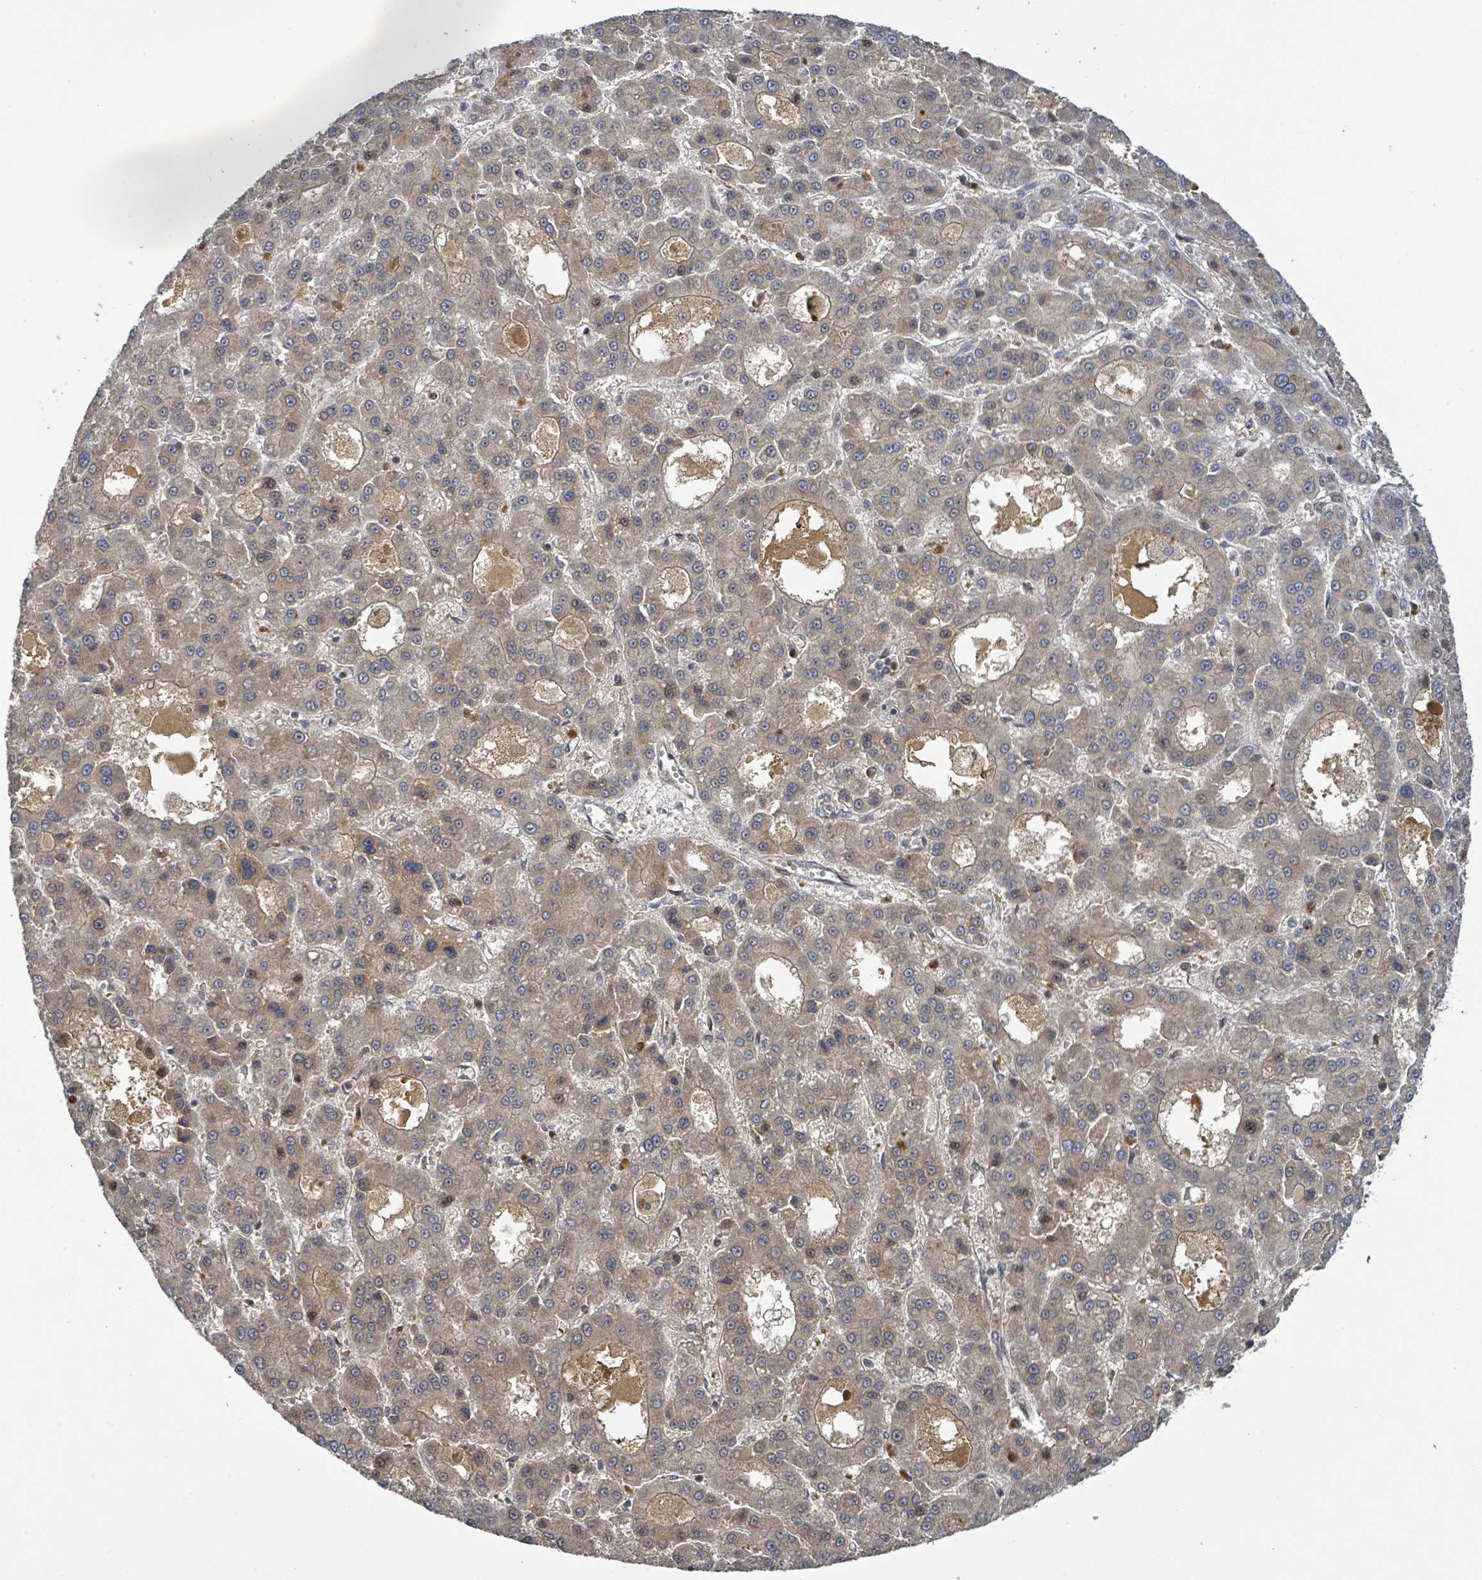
{"staining": {"intensity": "weak", "quantity": ">75%", "location": "cytoplasmic/membranous"}, "tissue": "liver cancer", "cell_type": "Tumor cells", "image_type": "cancer", "snomed": [{"axis": "morphology", "description": "Carcinoma, Hepatocellular, NOS"}, {"axis": "topography", "description": "Liver"}], "caption": "Protein expression analysis of human liver hepatocellular carcinoma reveals weak cytoplasmic/membranous expression in approximately >75% of tumor cells.", "gene": "ITGA11", "patient": {"sex": "male", "age": 70}}